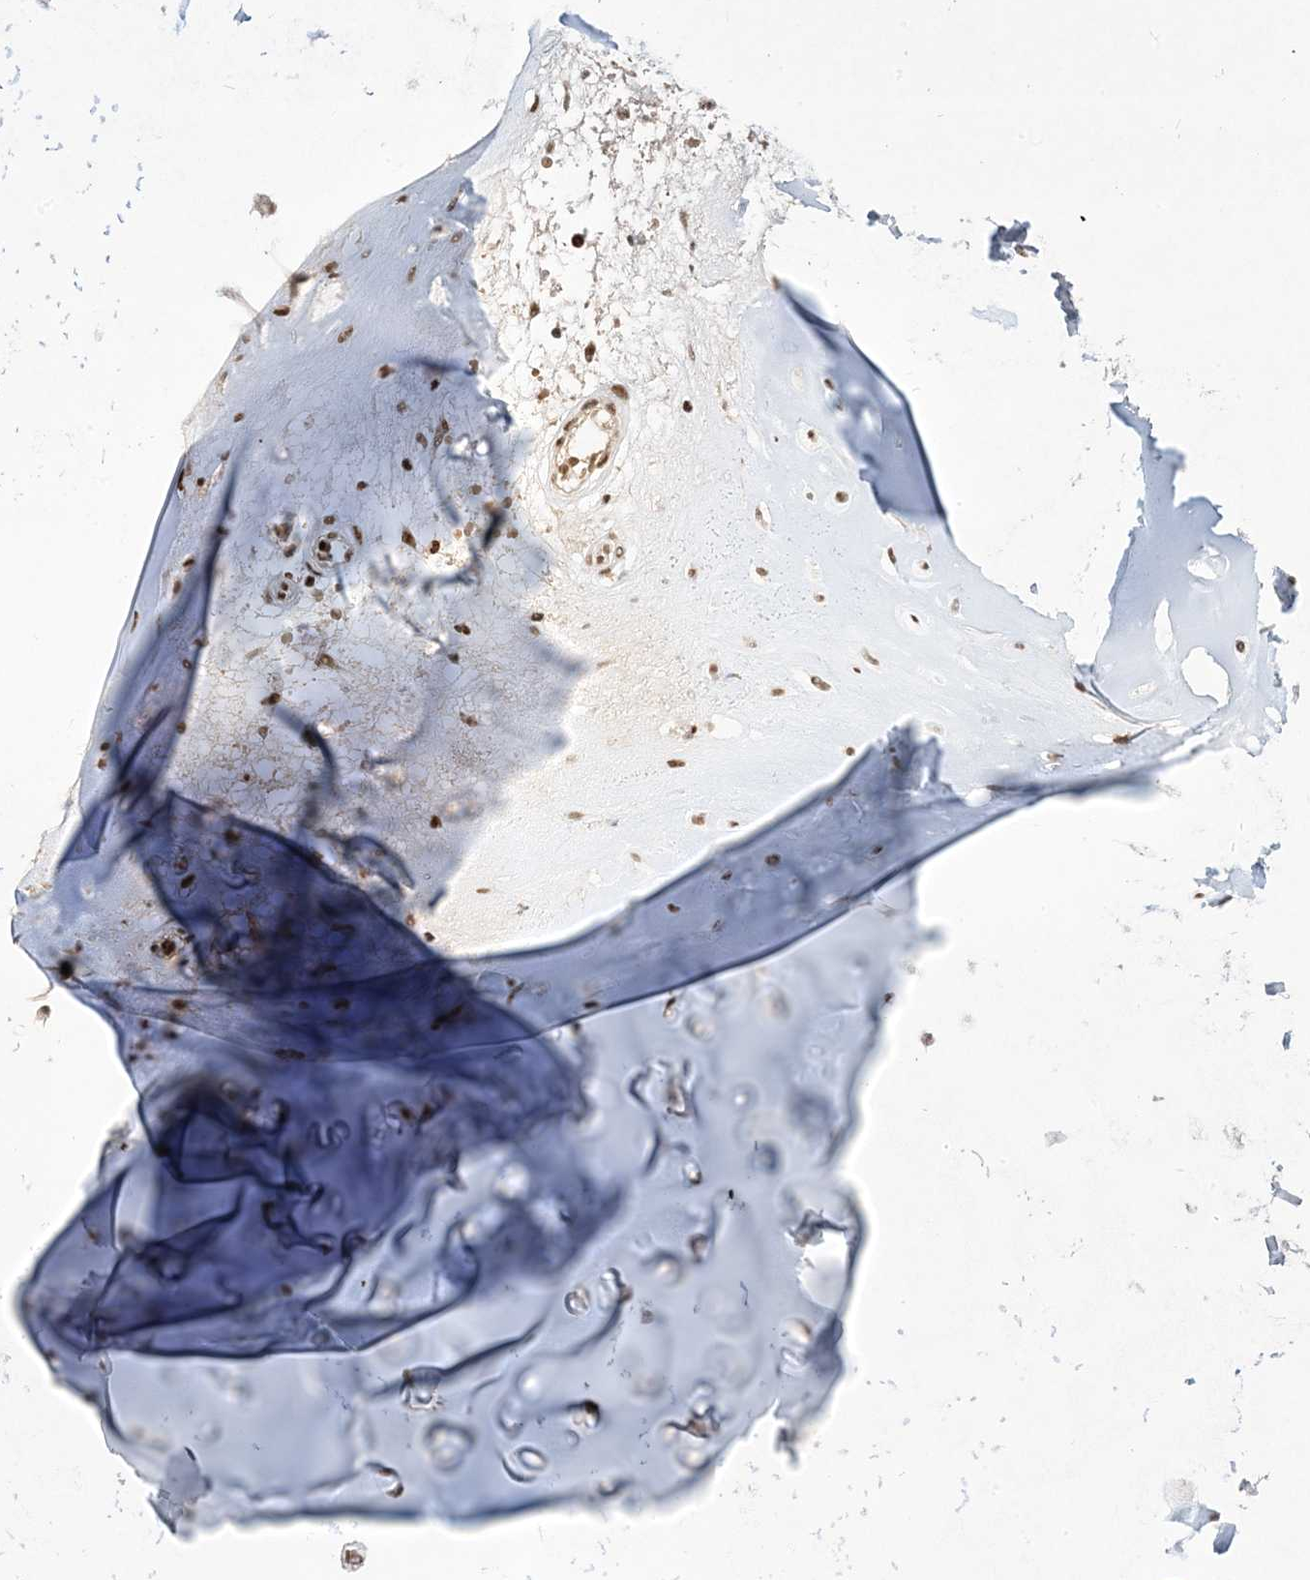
{"staining": {"intensity": "moderate", "quantity": ">75%", "location": "nuclear"}, "tissue": "adipose tissue", "cell_type": "Adipocytes", "image_type": "normal", "snomed": [{"axis": "morphology", "description": "Normal tissue, NOS"}, {"axis": "morphology", "description": "Basal cell carcinoma"}, {"axis": "topography", "description": "Cartilage tissue"}, {"axis": "topography", "description": "Nasopharynx"}, {"axis": "topography", "description": "Oral tissue"}], "caption": "Immunohistochemical staining of normal adipose tissue exhibits medium levels of moderate nuclear staining in about >75% of adipocytes.", "gene": "PPIL2", "patient": {"sex": "female", "age": 77}}